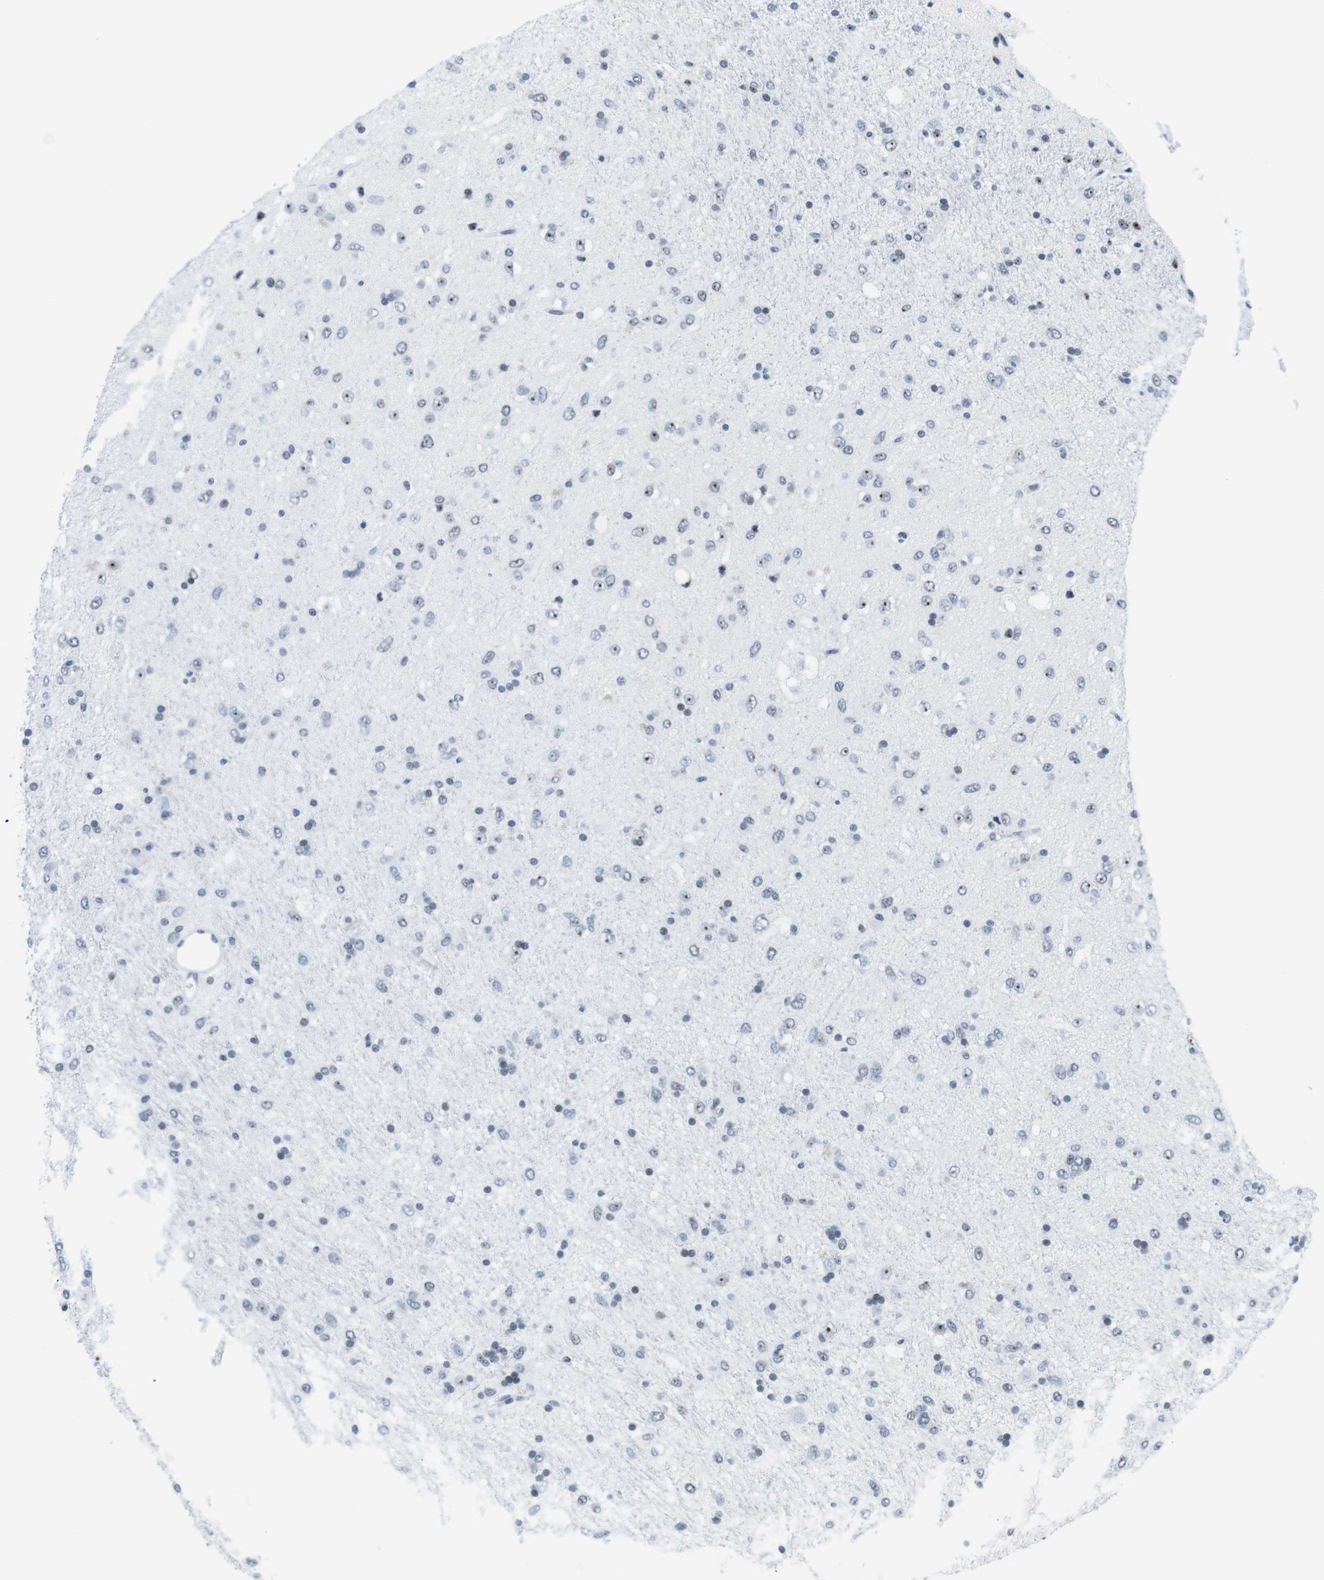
{"staining": {"intensity": "moderate", "quantity": "<25%", "location": "nuclear"}, "tissue": "glioma", "cell_type": "Tumor cells", "image_type": "cancer", "snomed": [{"axis": "morphology", "description": "Glioma, malignant, Low grade"}, {"axis": "topography", "description": "Brain"}], "caption": "IHC (DAB) staining of malignant glioma (low-grade) demonstrates moderate nuclear protein staining in about <25% of tumor cells.", "gene": "NIFK", "patient": {"sex": "male", "age": 77}}